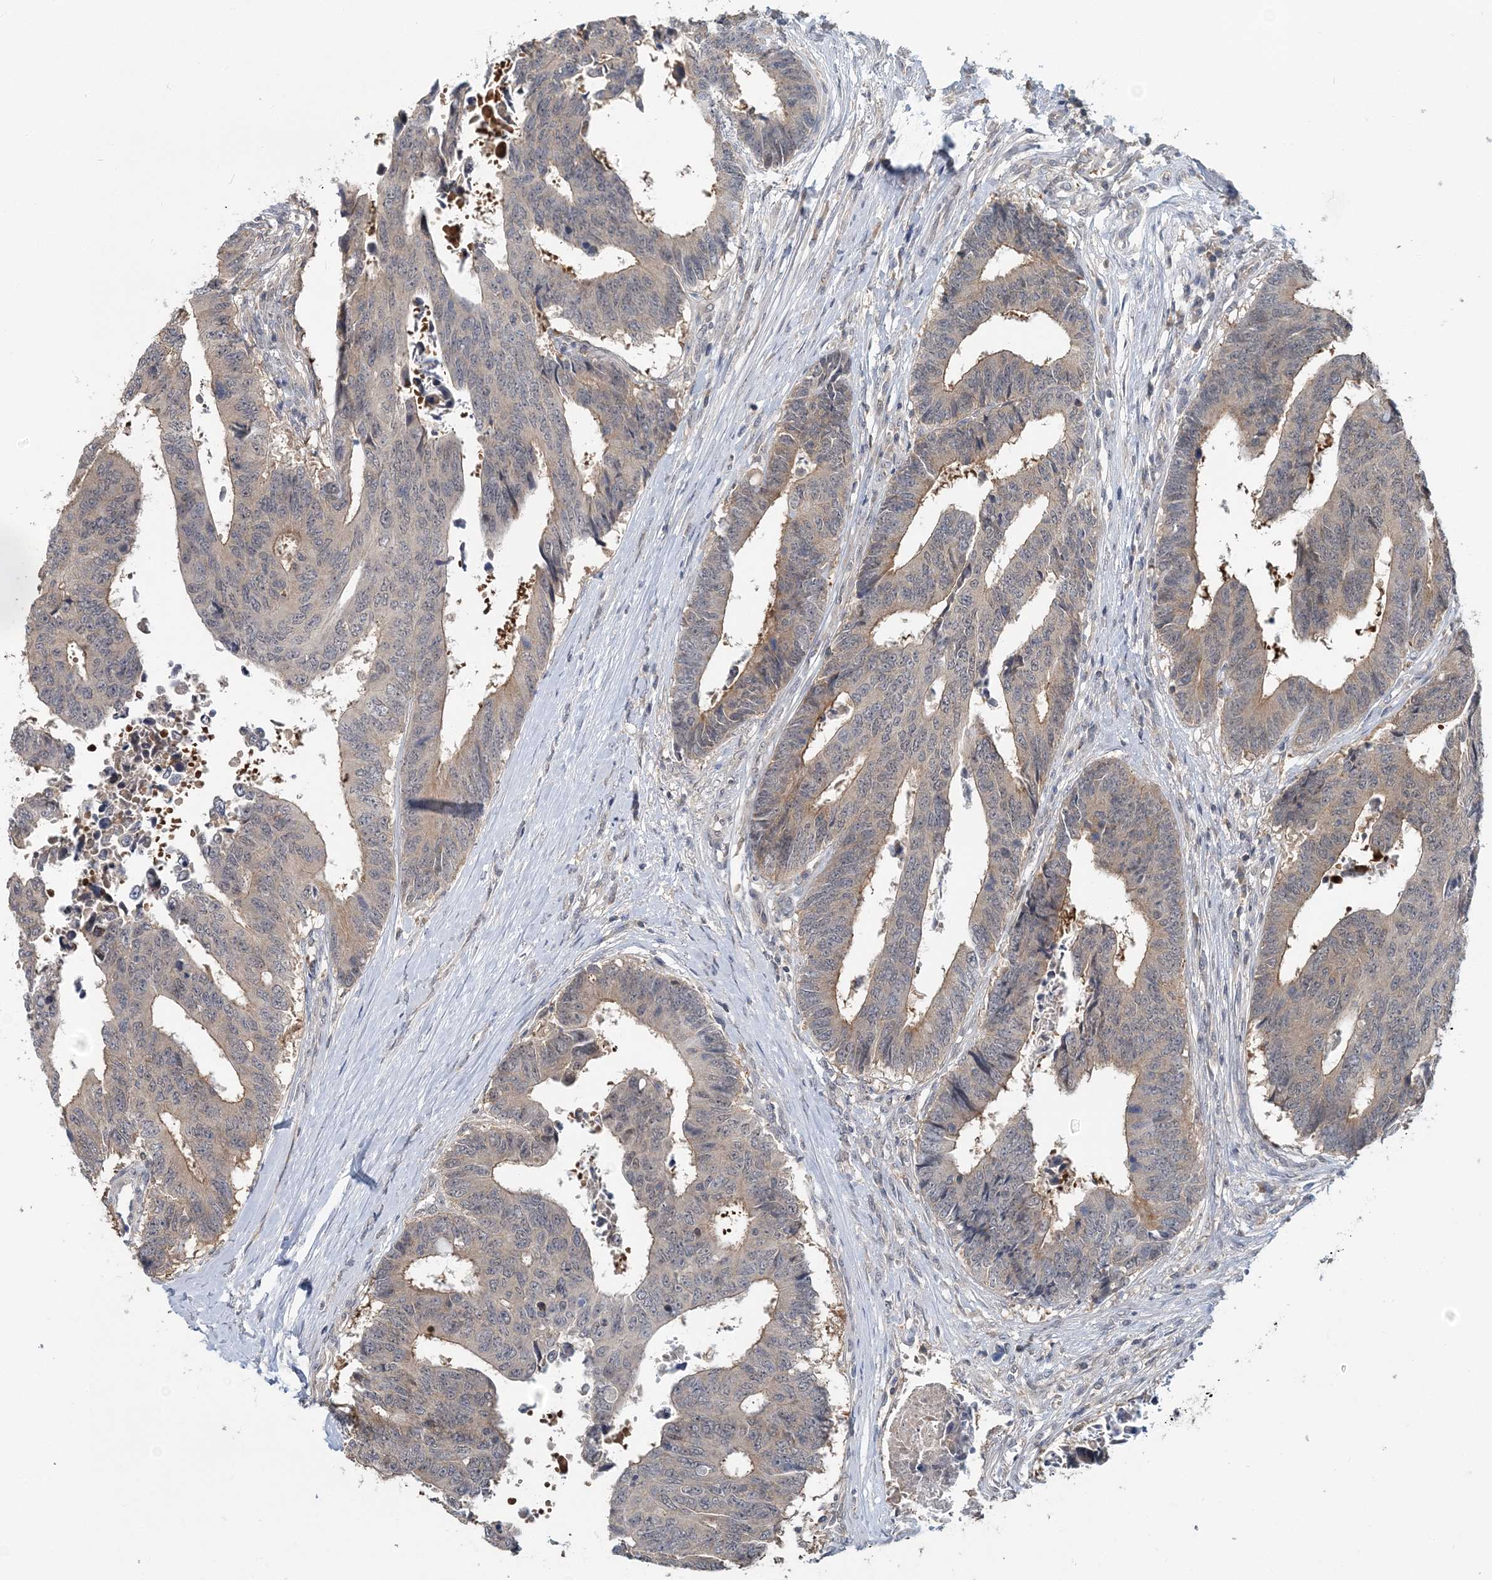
{"staining": {"intensity": "weak", "quantity": "25%-75%", "location": "cytoplasmic/membranous"}, "tissue": "colorectal cancer", "cell_type": "Tumor cells", "image_type": "cancer", "snomed": [{"axis": "morphology", "description": "Adenocarcinoma, NOS"}, {"axis": "topography", "description": "Rectum"}], "caption": "Adenocarcinoma (colorectal) tissue shows weak cytoplasmic/membranous staining in approximately 25%-75% of tumor cells", "gene": "RNF25", "patient": {"sex": "male", "age": 84}}